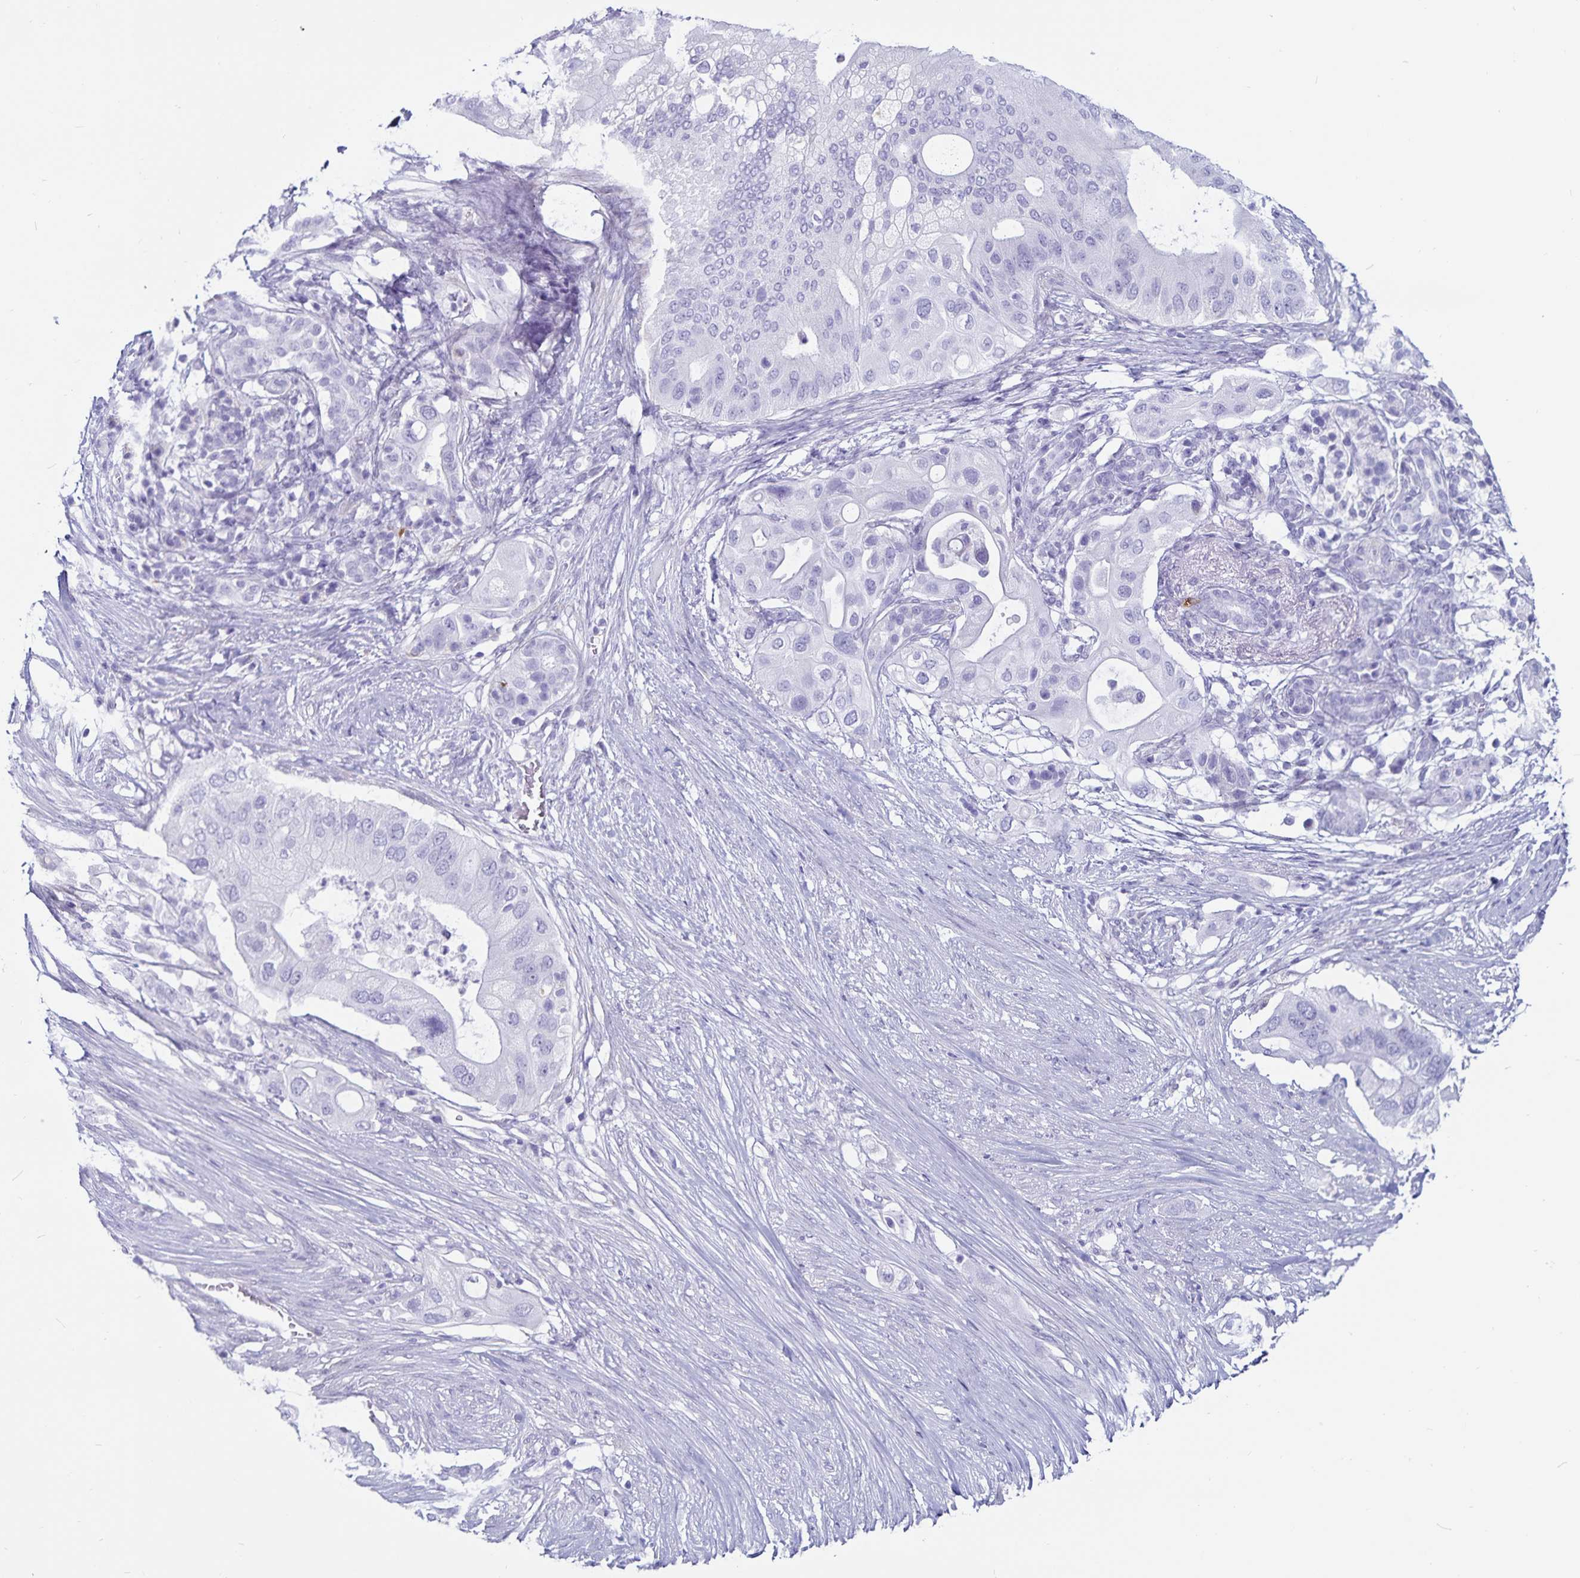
{"staining": {"intensity": "negative", "quantity": "none", "location": "none"}, "tissue": "pancreatic cancer", "cell_type": "Tumor cells", "image_type": "cancer", "snomed": [{"axis": "morphology", "description": "Adenocarcinoma, NOS"}, {"axis": "topography", "description": "Pancreas"}], "caption": "Protein analysis of pancreatic adenocarcinoma exhibits no significant expression in tumor cells.", "gene": "GPR137", "patient": {"sex": "female", "age": 72}}